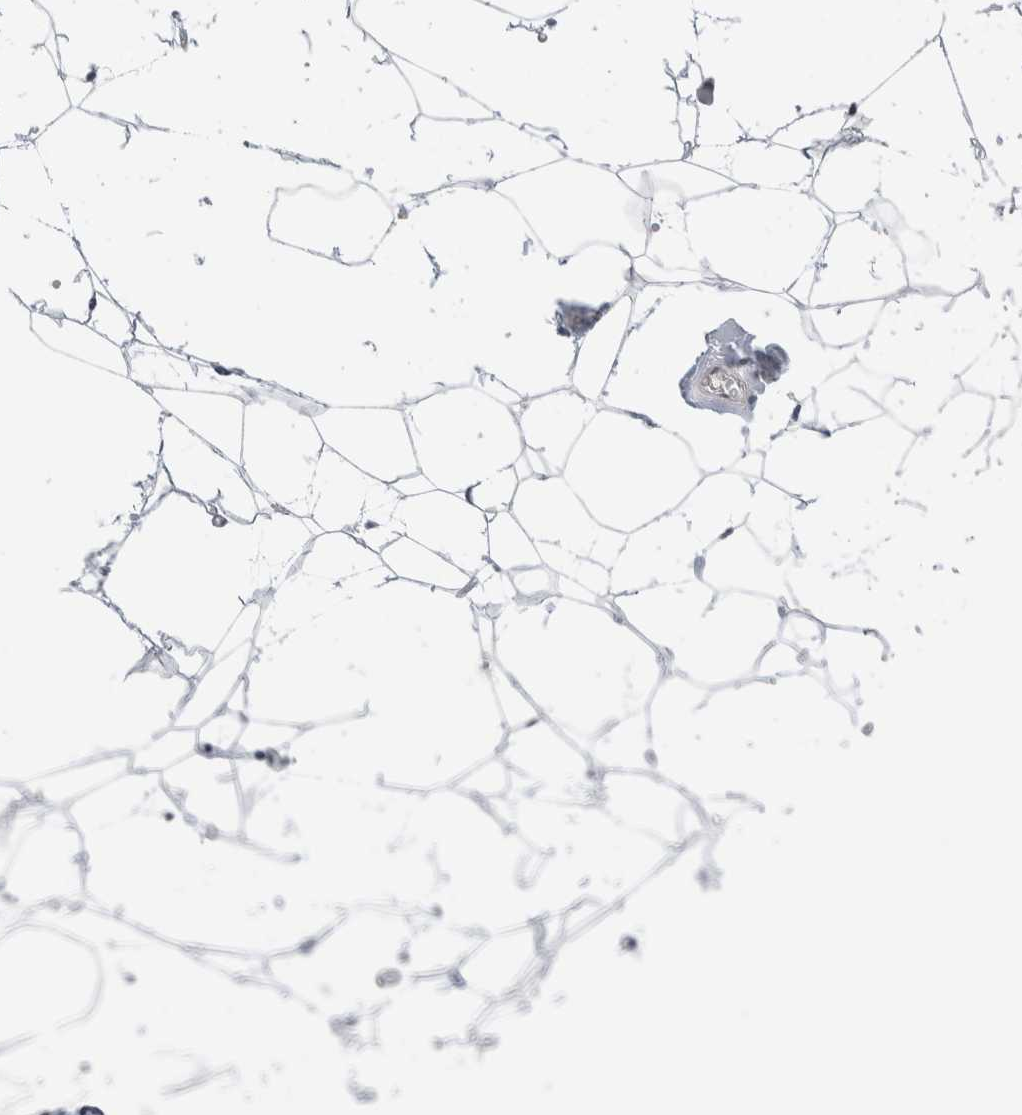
{"staining": {"intensity": "negative", "quantity": "none", "location": "none"}, "tissue": "adipose tissue", "cell_type": "Adipocytes", "image_type": "normal", "snomed": [{"axis": "morphology", "description": "Normal tissue, NOS"}, {"axis": "morphology", "description": "Fibrosis, NOS"}, {"axis": "topography", "description": "Breast"}, {"axis": "topography", "description": "Adipose tissue"}], "caption": "IHC photomicrograph of benign adipose tissue stained for a protein (brown), which demonstrates no expression in adipocytes. (IHC, brightfield microscopy, high magnification).", "gene": "XPNPEP1", "patient": {"sex": "female", "age": 39}}